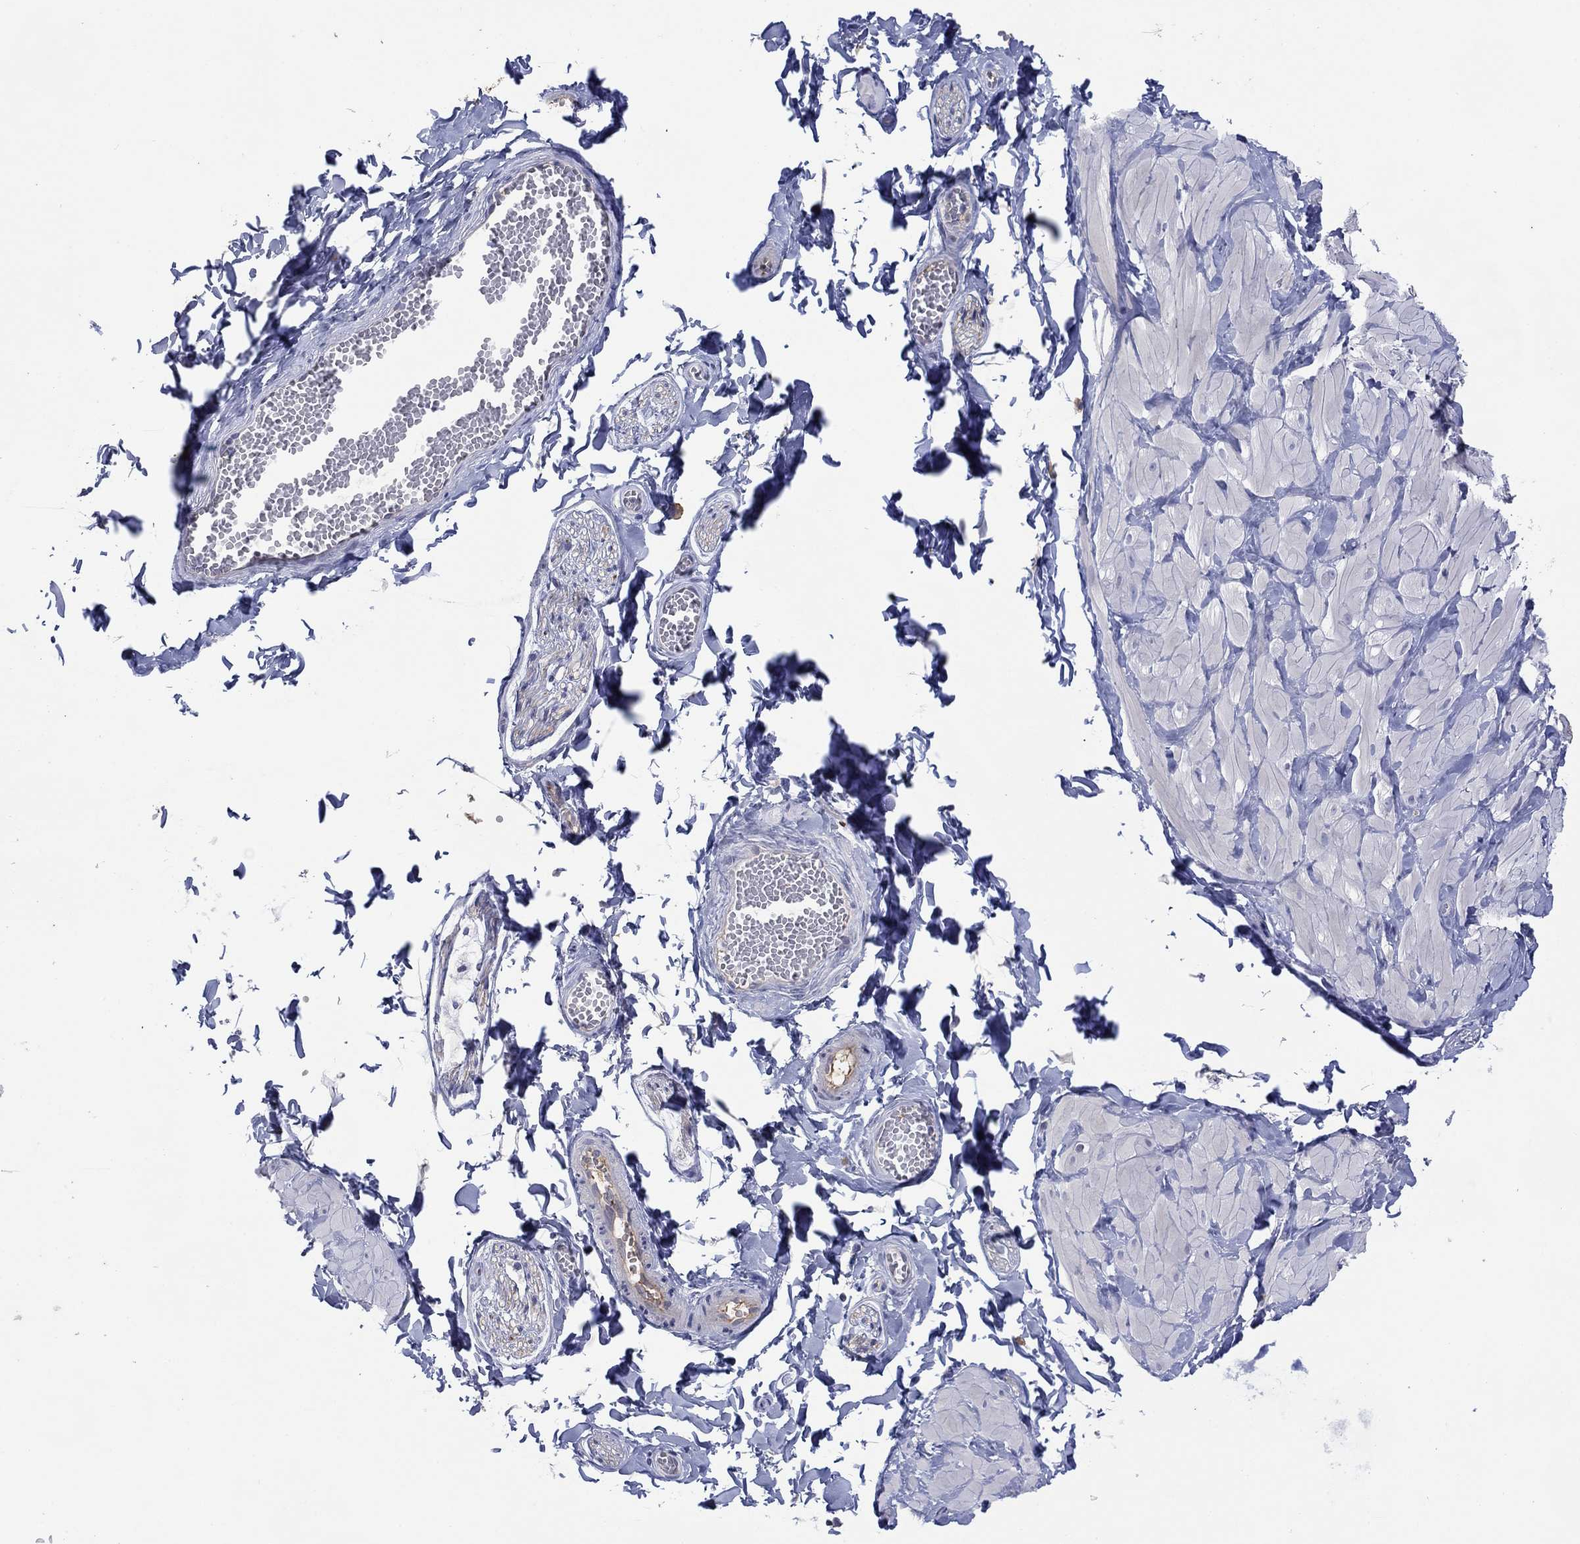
{"staining": {"intensity": "negative", "quantity": "none", "location": "none"}, "tissue": "adipose tissue", "cell_type": "Adipocytes", "image_type": "normal", "snomed": [{"axis": "morphology", "description": "Normal tissue, NOS"}, {"axis": "topography", "description": "Smooth muscle"}, {"axis": "topography", "description": "Peripheral nerve tissue"}], "caption": "DAB (3,3'-diaminobenzidine) immunohistochemical staining of benign human adipose tissue displays no significant expression in adipocytes.", "gene": "PLCL2", "patient": {"sex": "male", "age": 22}}